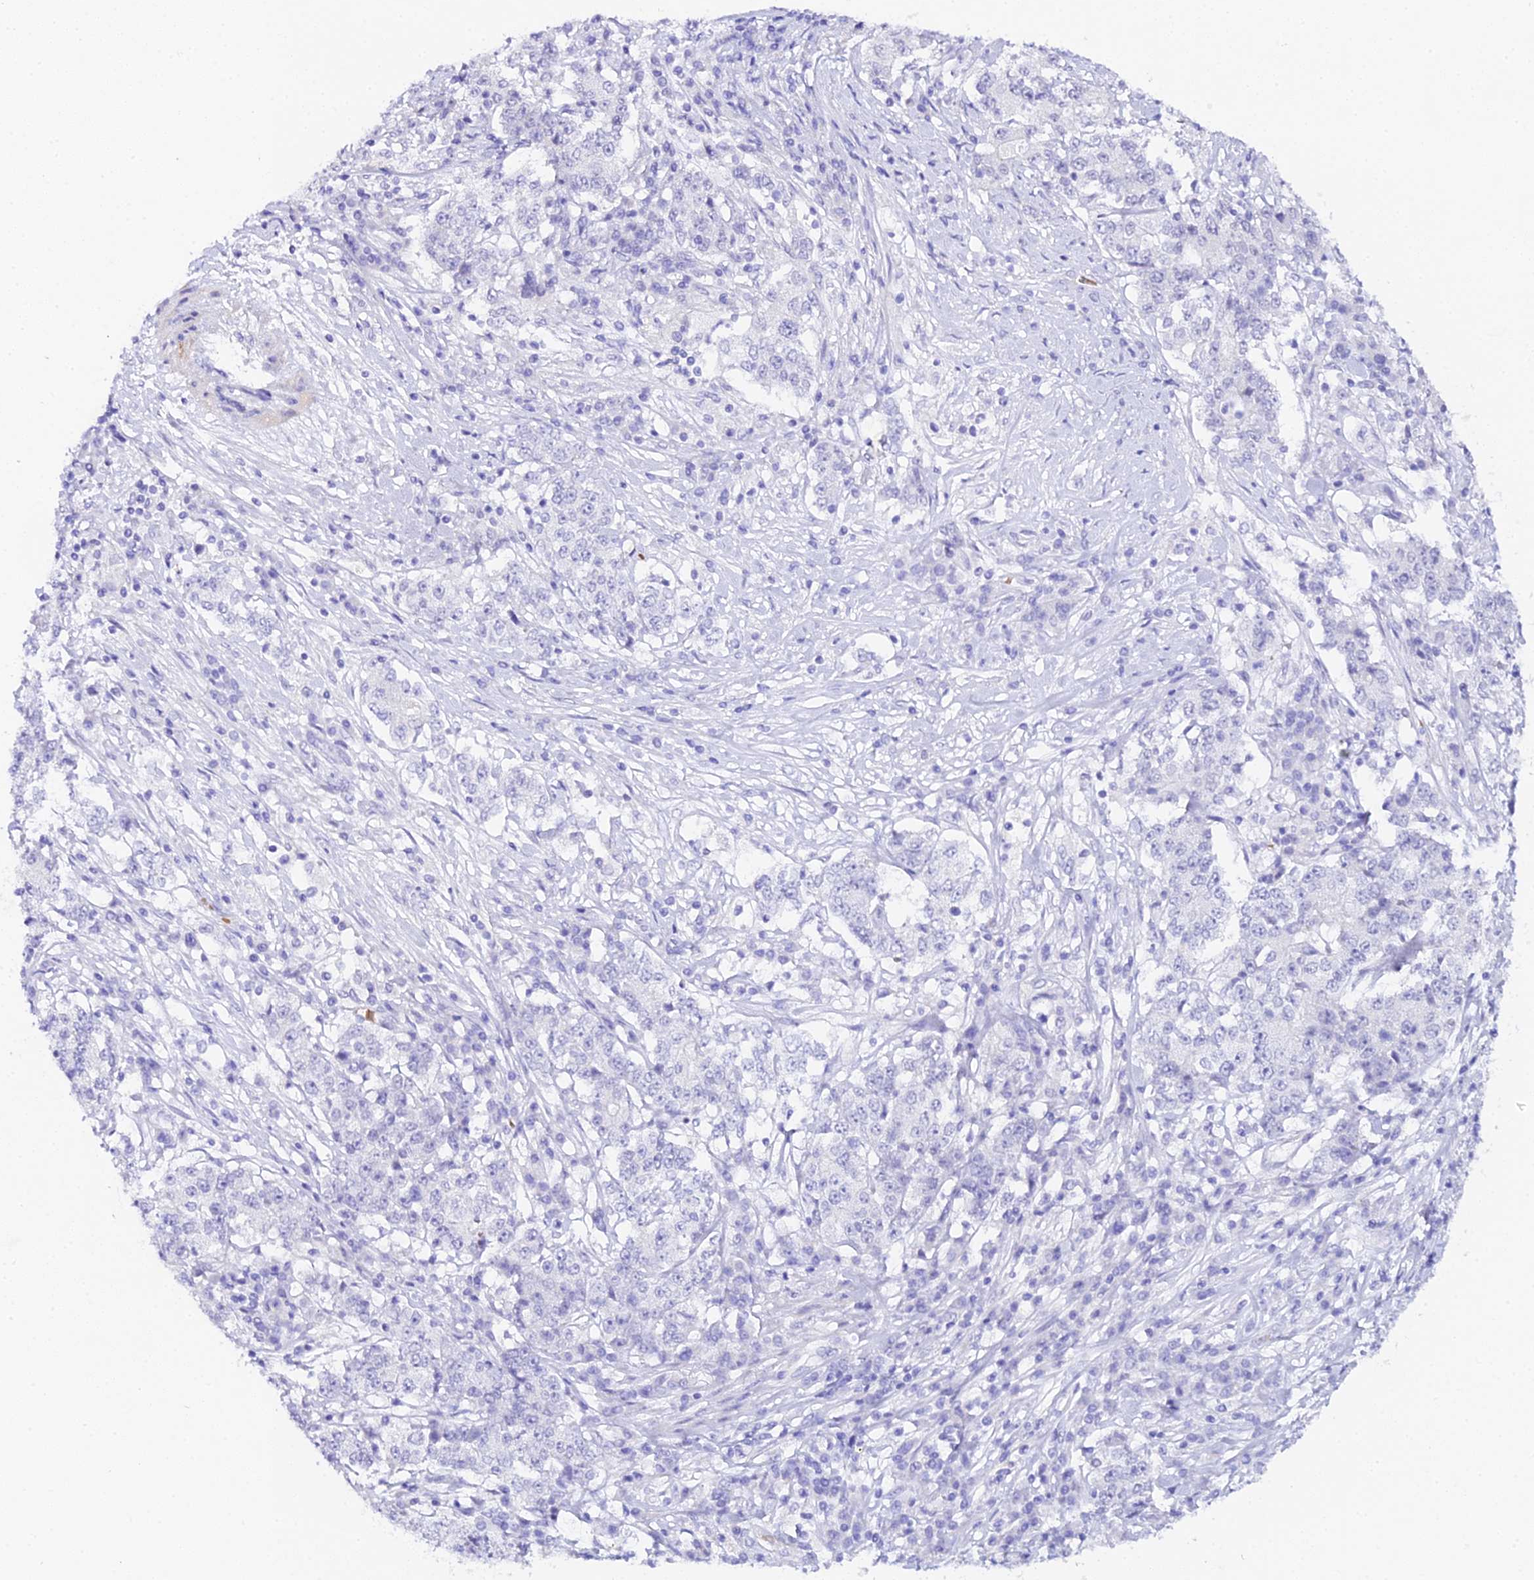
{"staining": {"intensity": "negative", "quantity": "none", "location": "none"}, "tissue": "stomach cancer", "cell_type": "Tumor cells", "image_type": "cancer", "snomed": [{"axis": "morphology", "description": "Adenocarcinoma, NOS"}, {"axis": "topography", "description": "Stomach"}], "caption": "Protein analysis of stomach cancer (adenocarcinoma) exhibits no significant staining in tumor cells.", "gene": "CFAP45", "patient": {"sex": "male", "age": 59}}